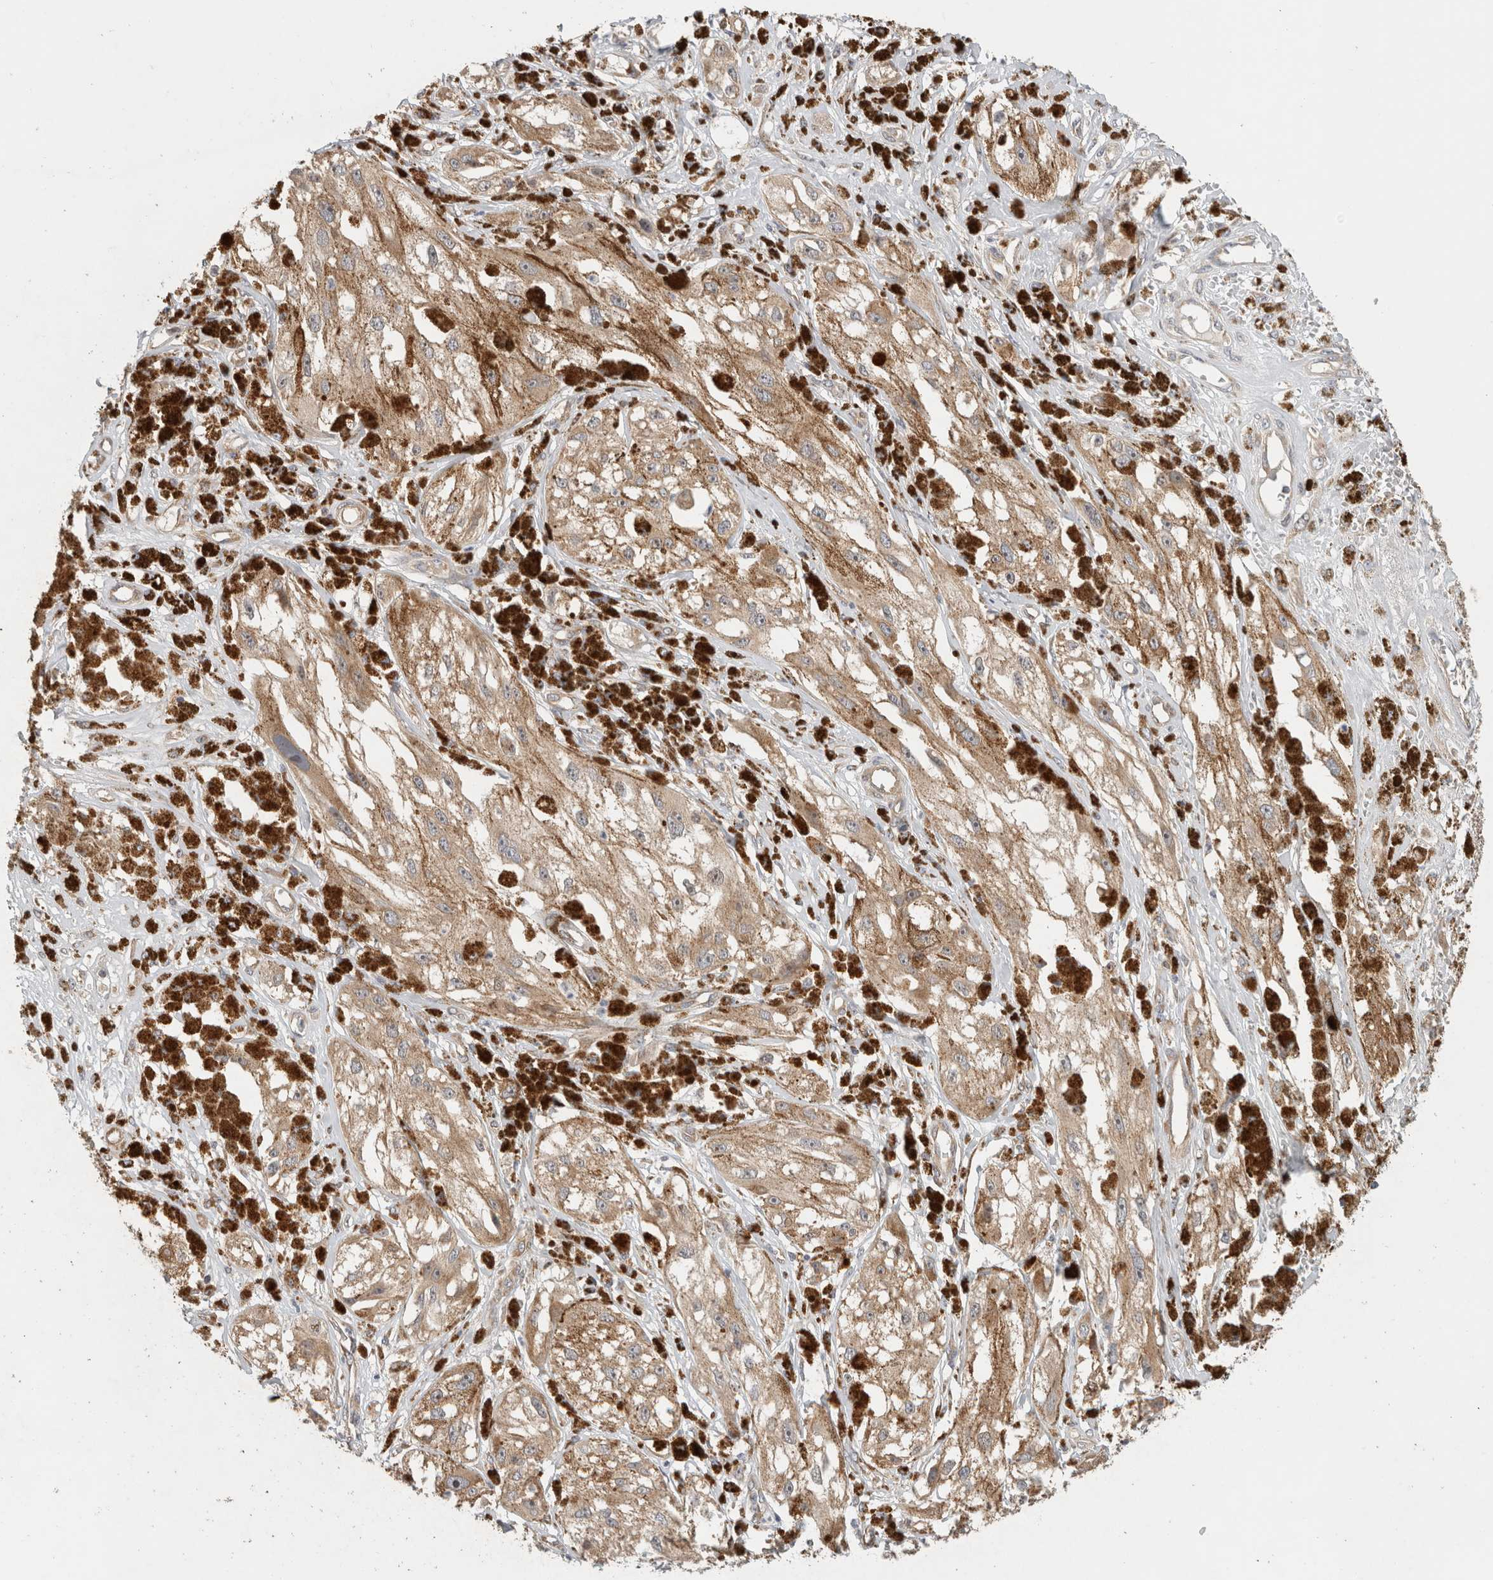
{"staining": {"intensity": "weak", "quantity": ">75%", "location": "cytoplasmic/membranous"}, "tissue": "melanoma", "cell_type": "Tumor cells", "image_type": "cancer", "snomed": [{"axis": "morphology", "description": "Malignant melanoma, NOS"}, {"axis": "topography", "description": "Skin"}], "caption": "This histopathology image displays melanoma stained with immunohistochemistry to label a protein in brown. The cytoplasmic/membranous of tumor cells show weak positivity for the protein. Nuclei are counter-stained blue.", "gene": "PUM1", "patient": {"sex": "male", "age": 88}}